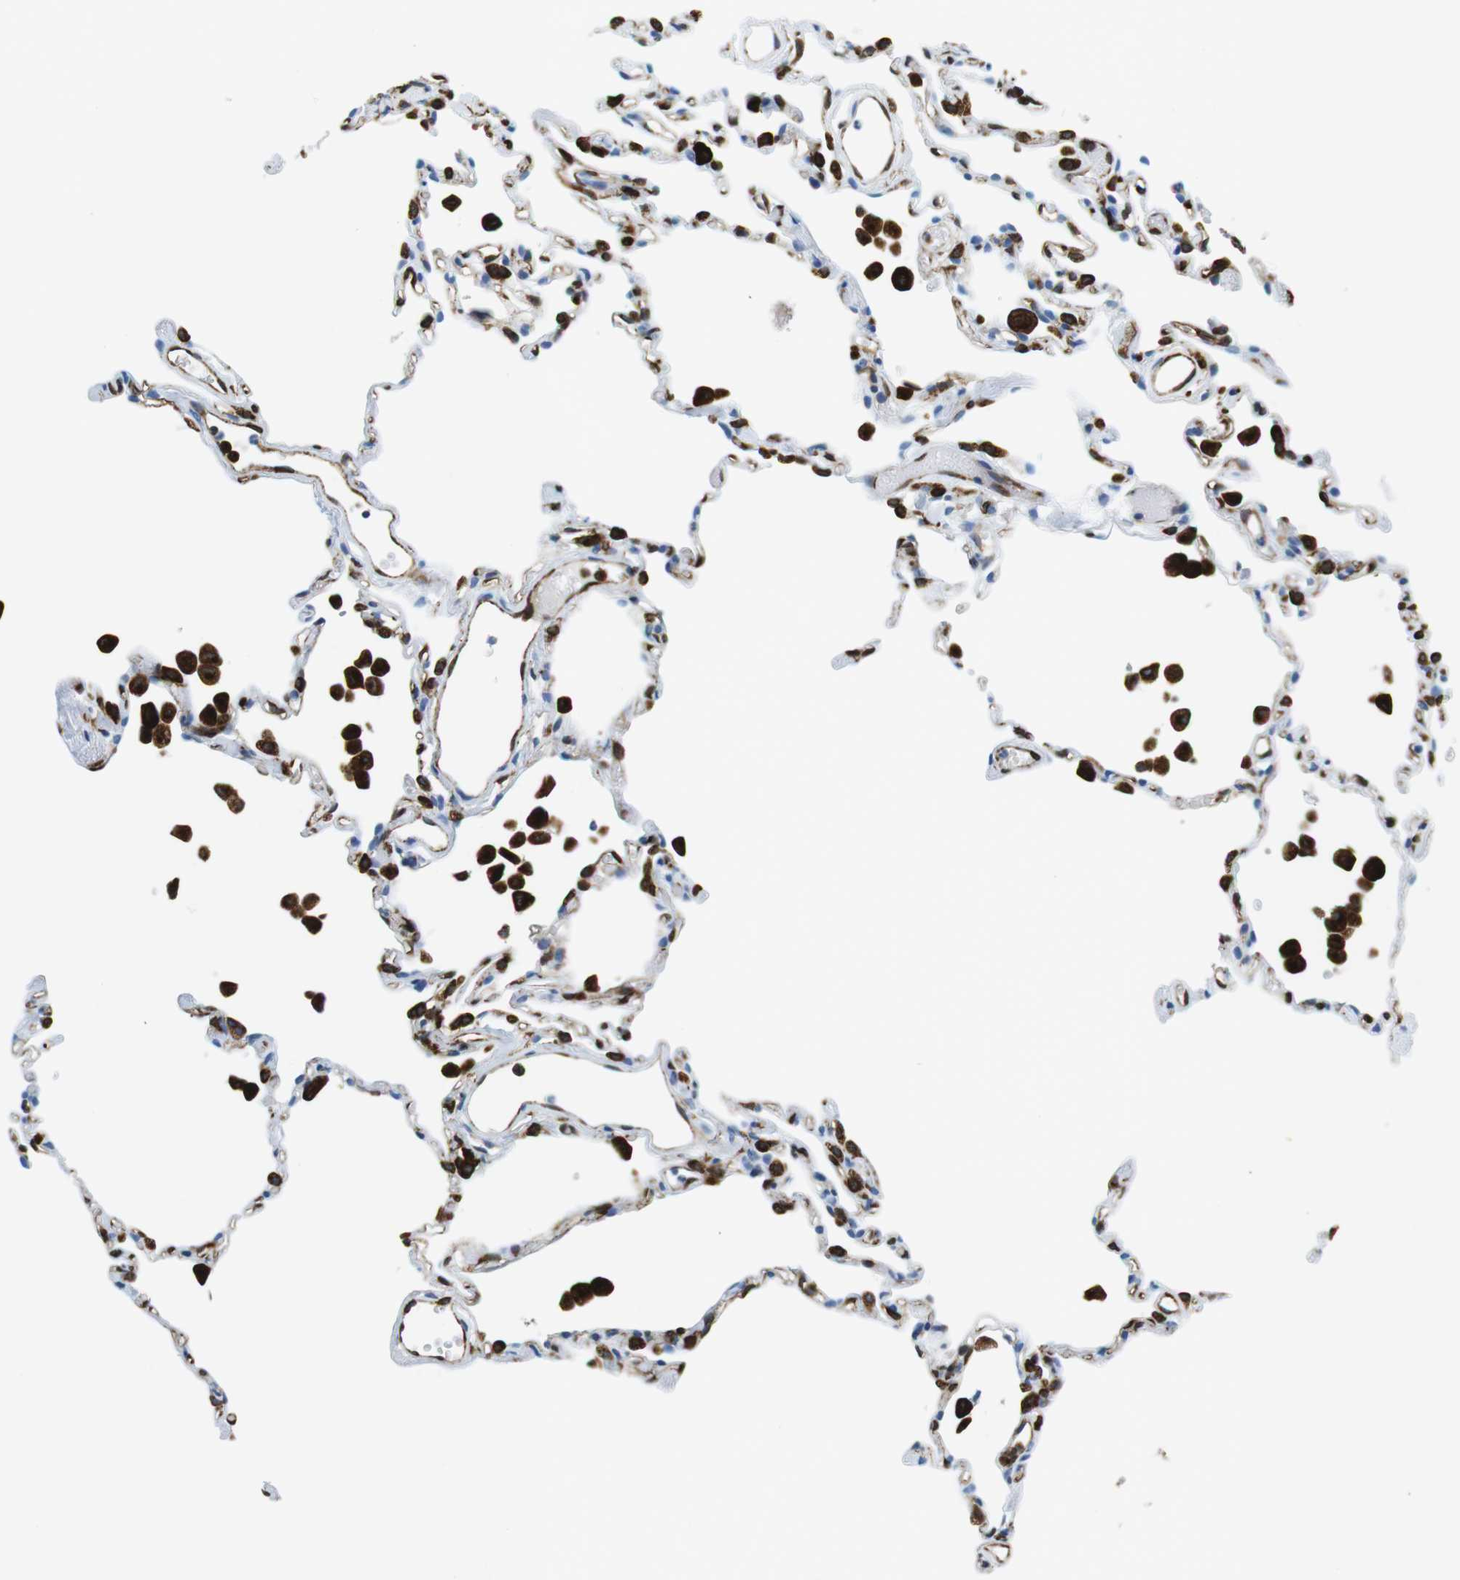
{"staining": {"intensity": "strong", "quantity": "25%-75%", "location": "cytoplasmic/membranous"}, "tissue": "lung", "cell_type": "Alveolar cells", "image_type": "normal", "snomed": [{"axis": "morphology", "description": "Normal tissue, NOS"}, {"axis": "topography", "description": "Lung"}], "caption": "Protein analysis of normal lung exhibits strong cytoplasmic/membranous staining in approximately 25%-75% of alveolar cells.", "gene": "CIITA", "patient": {"sex": "female", "age": 49}}